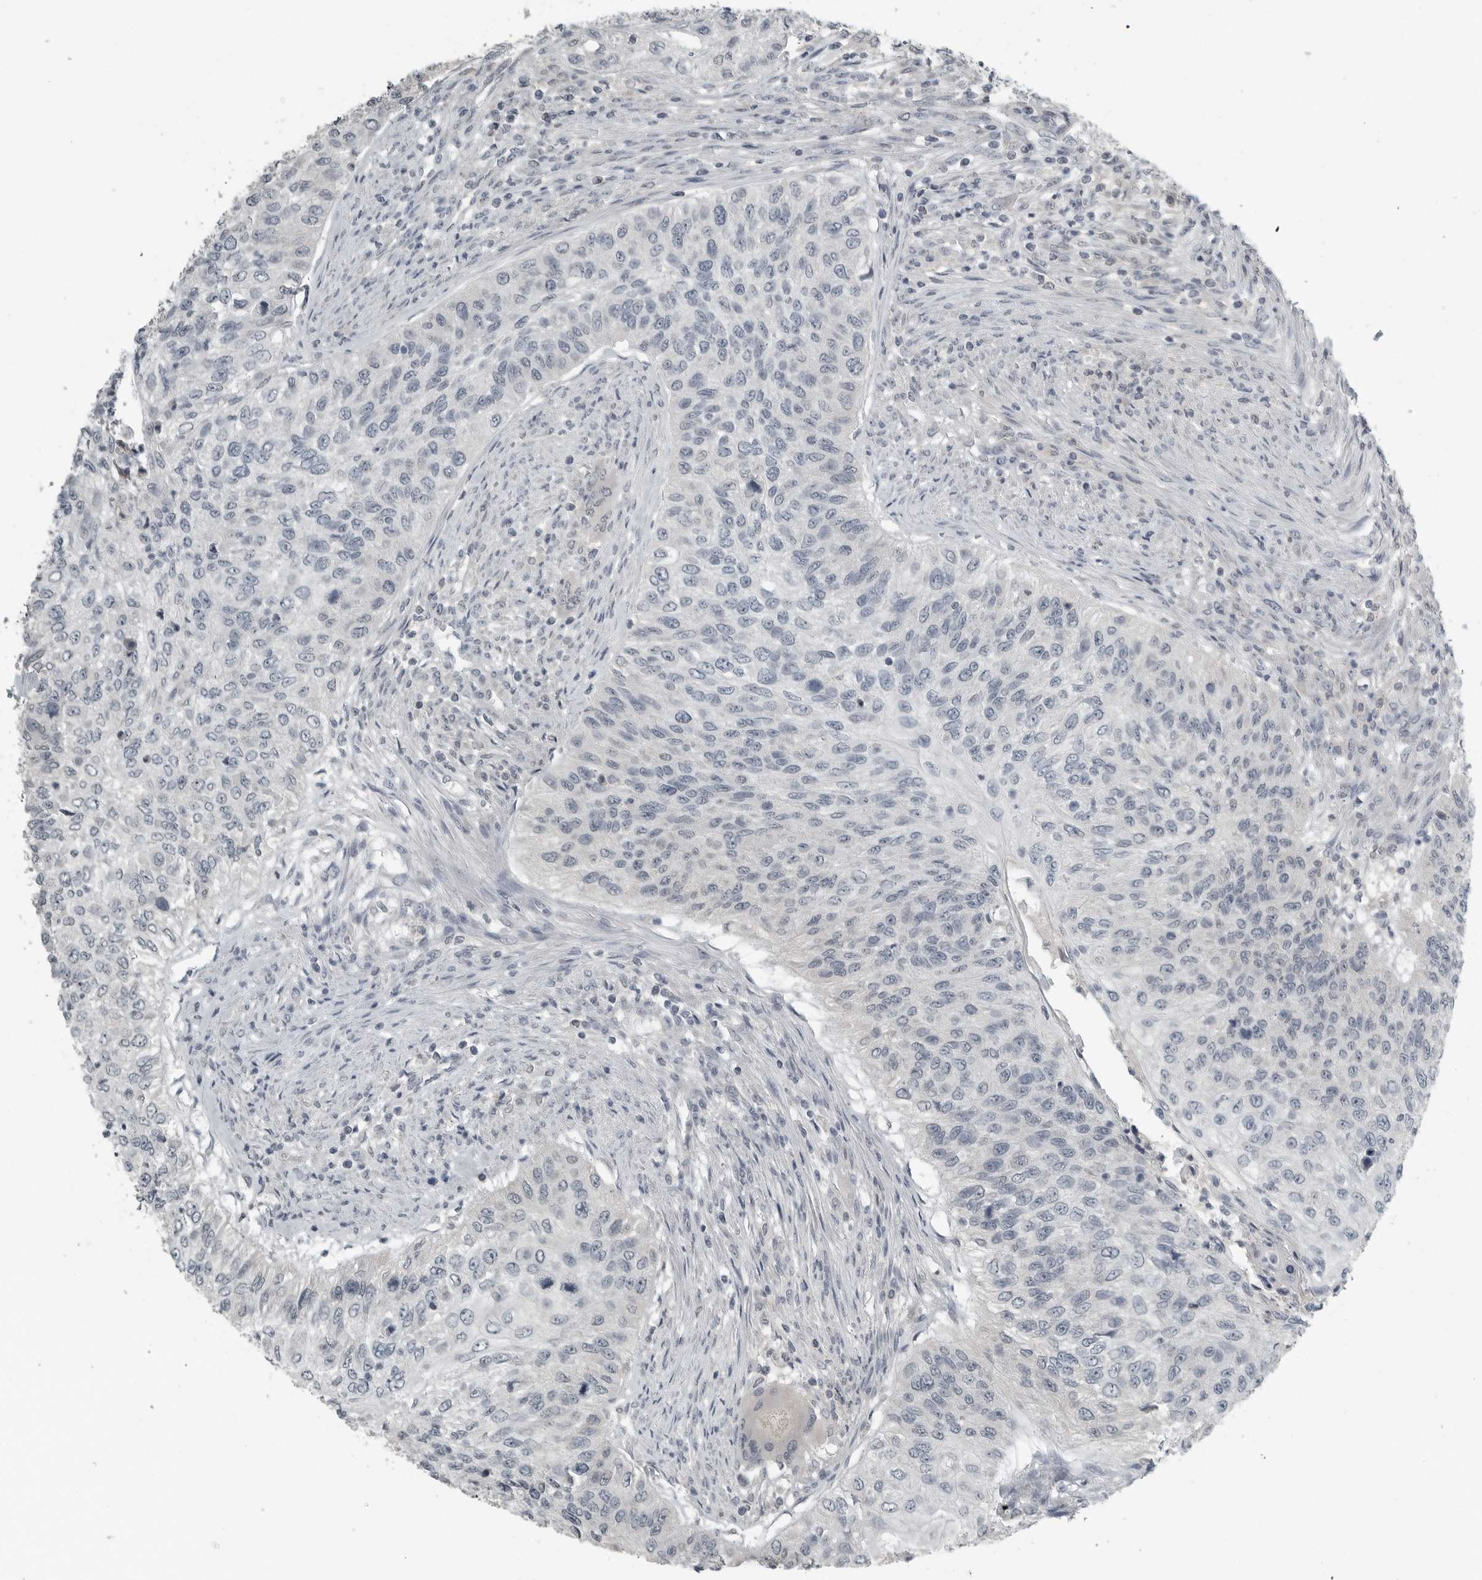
{"staining": {"intensity": "negative", "quantity": "none", "location": "none"}, "tissue": "urothelial cancer", "cell_type": "Tumor cells", "image_type": "cancer", "snomed": [{"axis": "morphology", "description": "Urothelial carcinoma, High grade"}, {"axis": "topography", "description": "Urinary bladder"}], "caption": "High magnification brightfield microscopy of urothelial cancer stained with DAB (brown) and counterstained with hematoxylin (blue): tumor cells show no significant staining.", "gene": "KYAT1", "patient": {"sex": "female", "age": 60}}